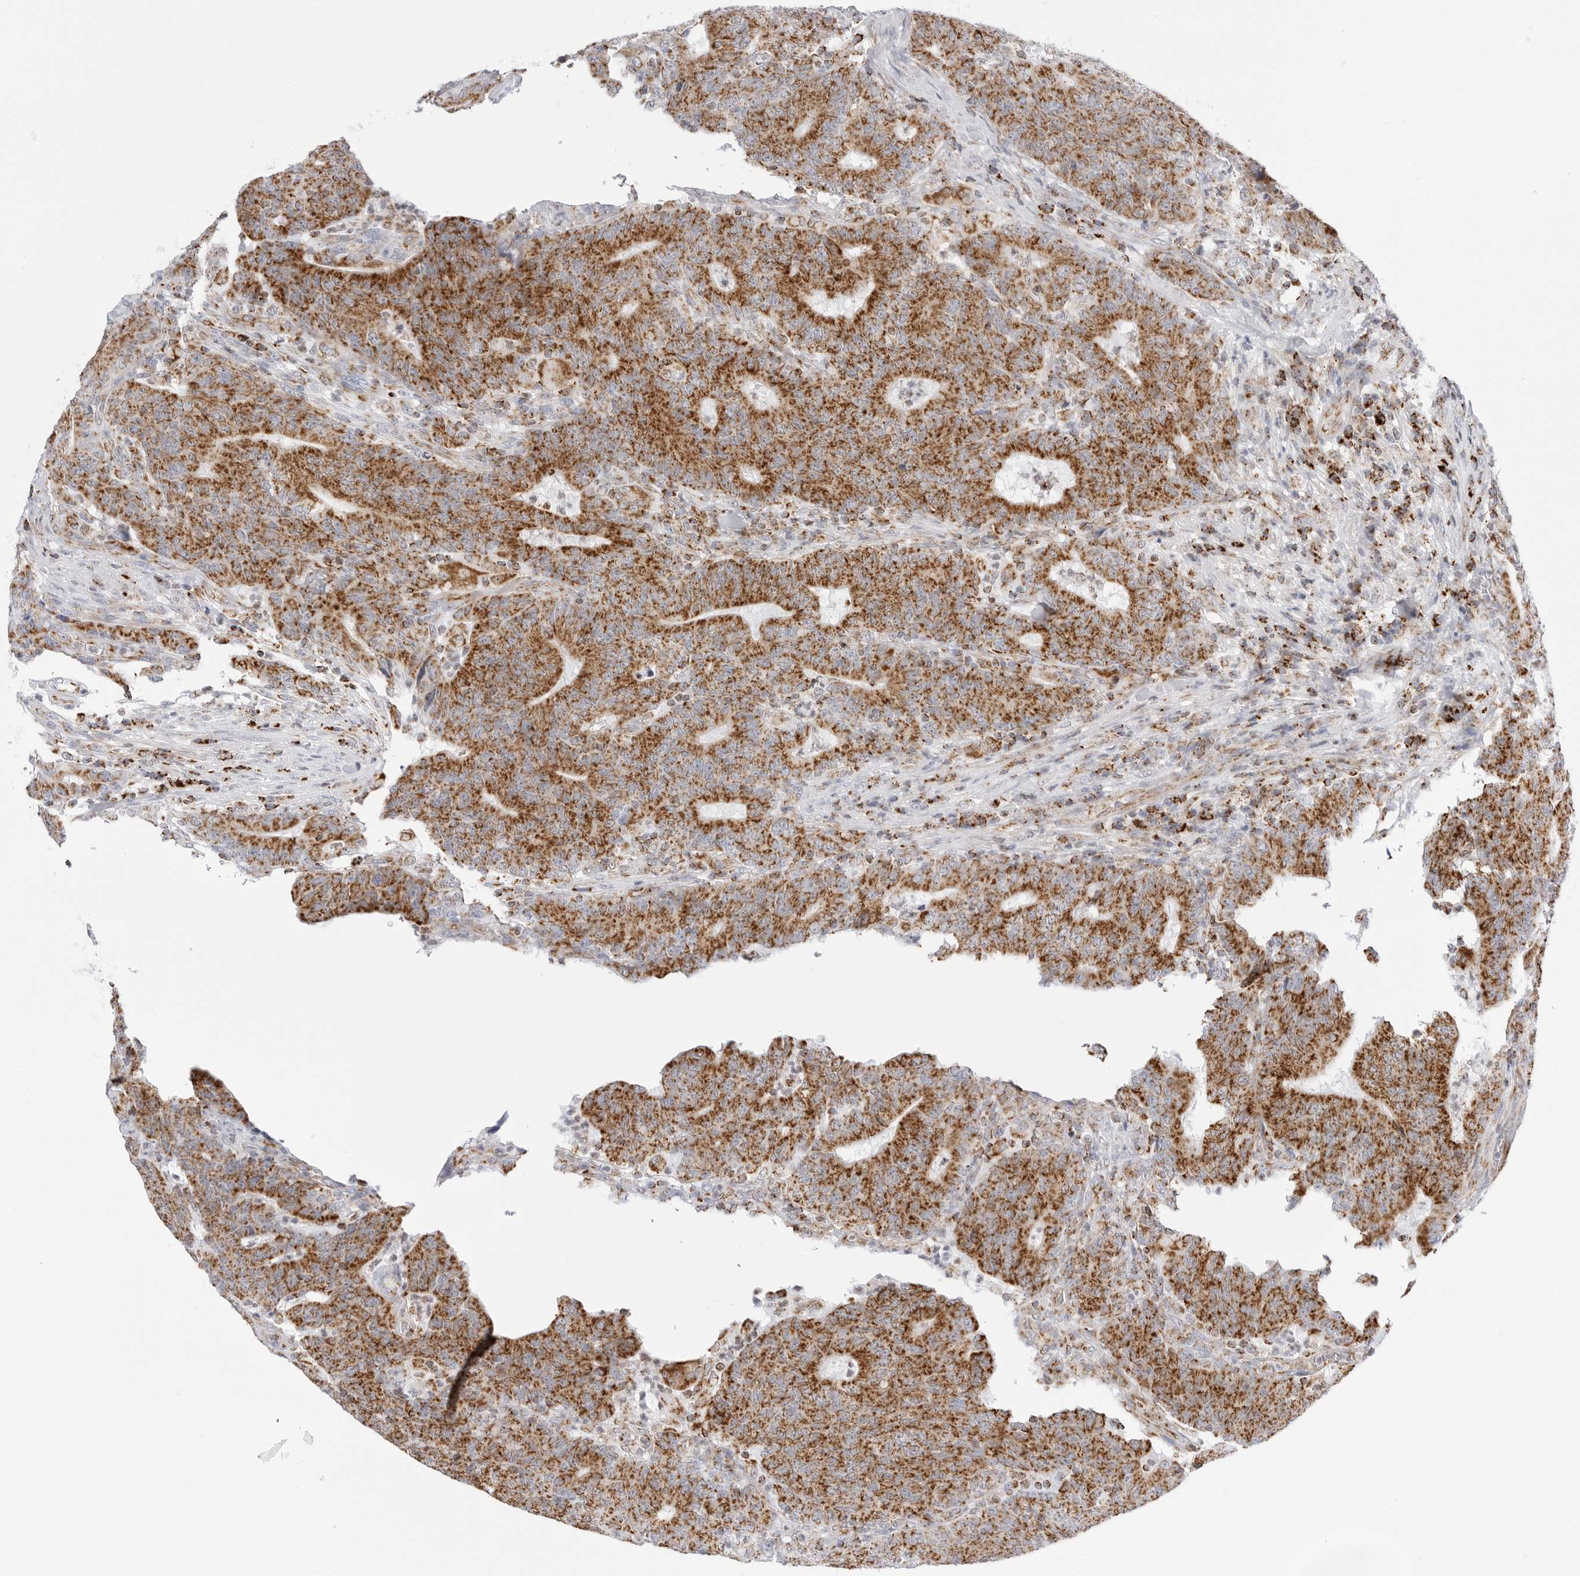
{"staining": {"intensity": "moderate", "quantity": ">75%", "location": "cytoplasmic/membranous"}, "tissue": "colorectal cancer", "cell_type": "Tumor cells", "image_type": "cancer", "snomed": [{"axis": "morphology", "description": "Normal tissue, NOS"}, {"axis": "morphology", "description": "Adenocarcinoma, NOS"}, {"axis": "topography", "description": "Colon"}], "caption": "Immunohistochemistry photomicrograph of human colorectal adenocarcinoma stained for a protein (brown), which displays medium levels of moderate cytoplasmic/membranous positivity in approximately >75% of tumor cells.", "gene": "ATP5IF1", "patient": {"sex": "female", "age": 75}}